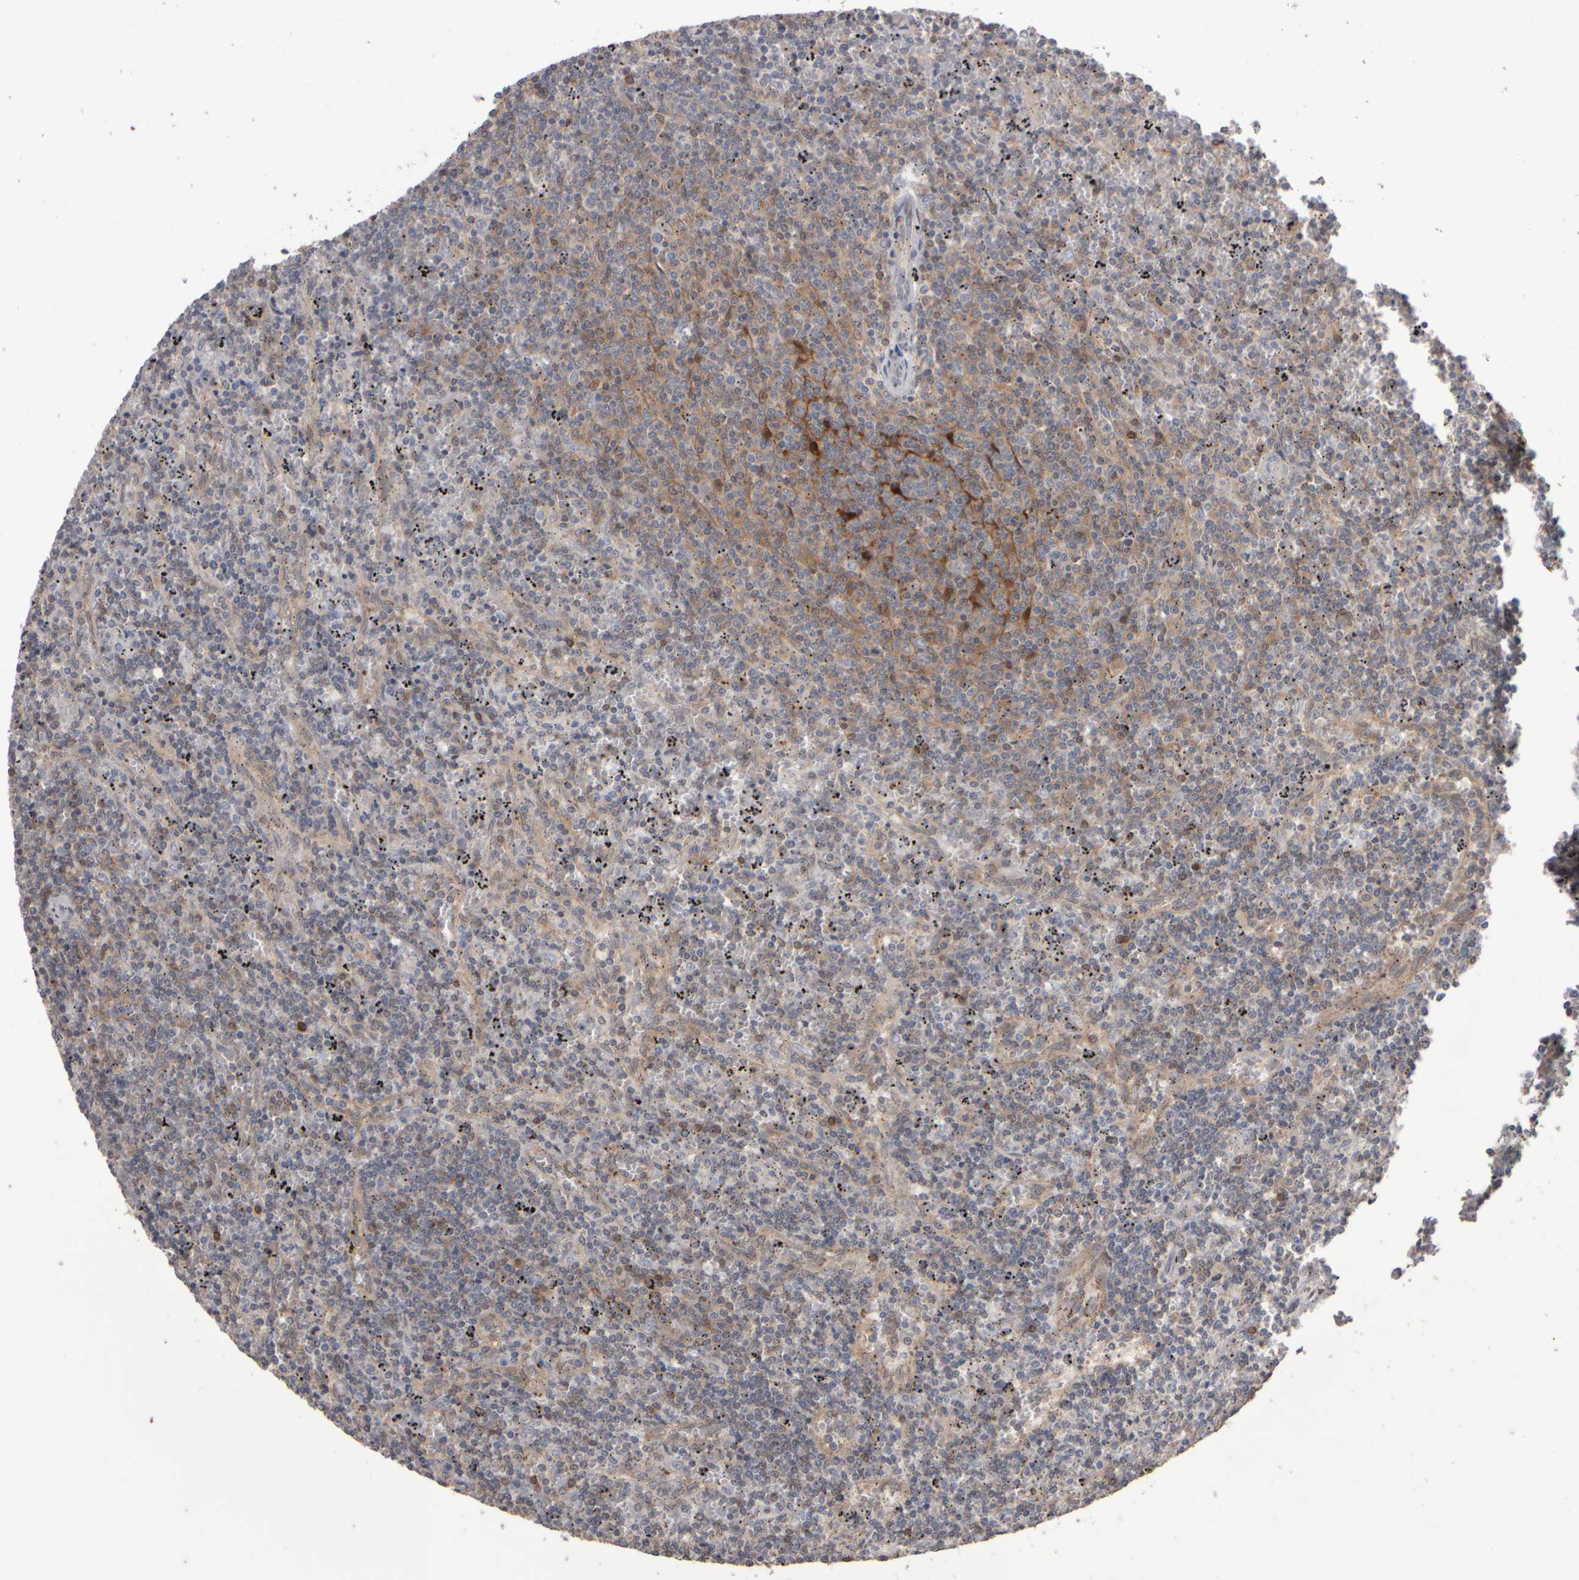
{"staining": {"intensity": "weak", "quantity": "25%-75%", "location": "cytoplasmic/membranous"}, "tissue": "lymphoma", "cell_type": "Tumor cells", "image_type": "cancer", "snomed": [{"axis": "morphology", "description": "Malignant lymphoma, non-Hodgkin's type, Low grade"}, {"axis": "topography", "description": "Spleen"}], "caption": "The micrograph reveals staining of lymphoma, revealing weak cytoplasmic/membranous protein staining (brown color) within tumor cells.", "gene": "EPHX2", "patient": {"sex": "female", "age": 50}}